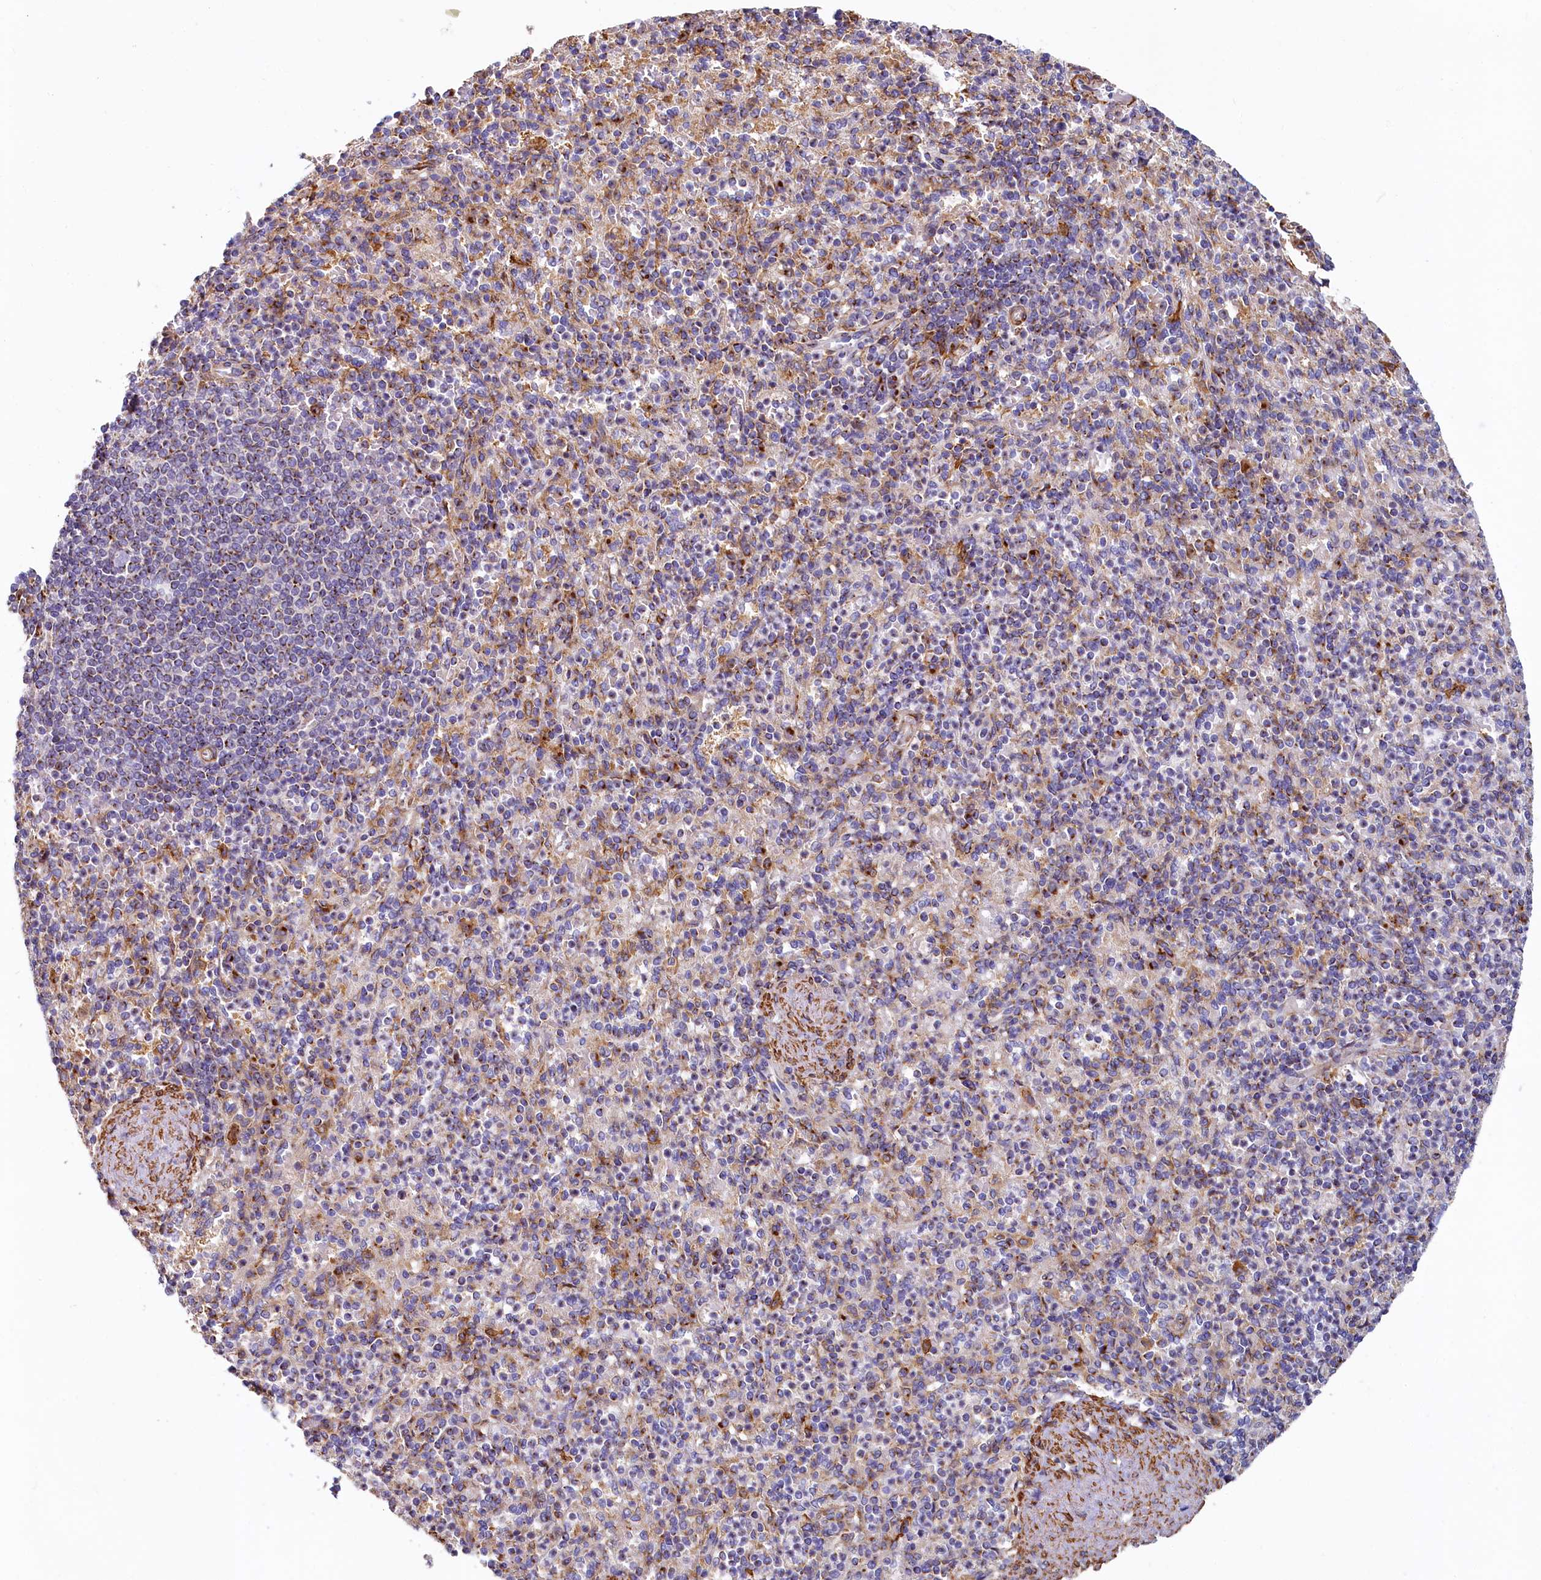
{"staining": {"intensity": "moderate", "quantity": "<25%", "location": "cytoplasmic/membranous"}, "tissue": "spleen", "cell_type": "Cells in red pulp", "image_type": "normal", "snomed": [{"axis": "morphology", "description": "Normal tissue, NOS"}, {"axis": "topography", "description": "Spleen"}], "caption": "High-power microscopy captured an IHC photomicrograph of unremarkable spleen, revealing moderate cytoplasmic/membranous expression in about <25% of cells in red pulp.", "gene": "BET1L", "patient": {"sex": "female", "age": 74}}